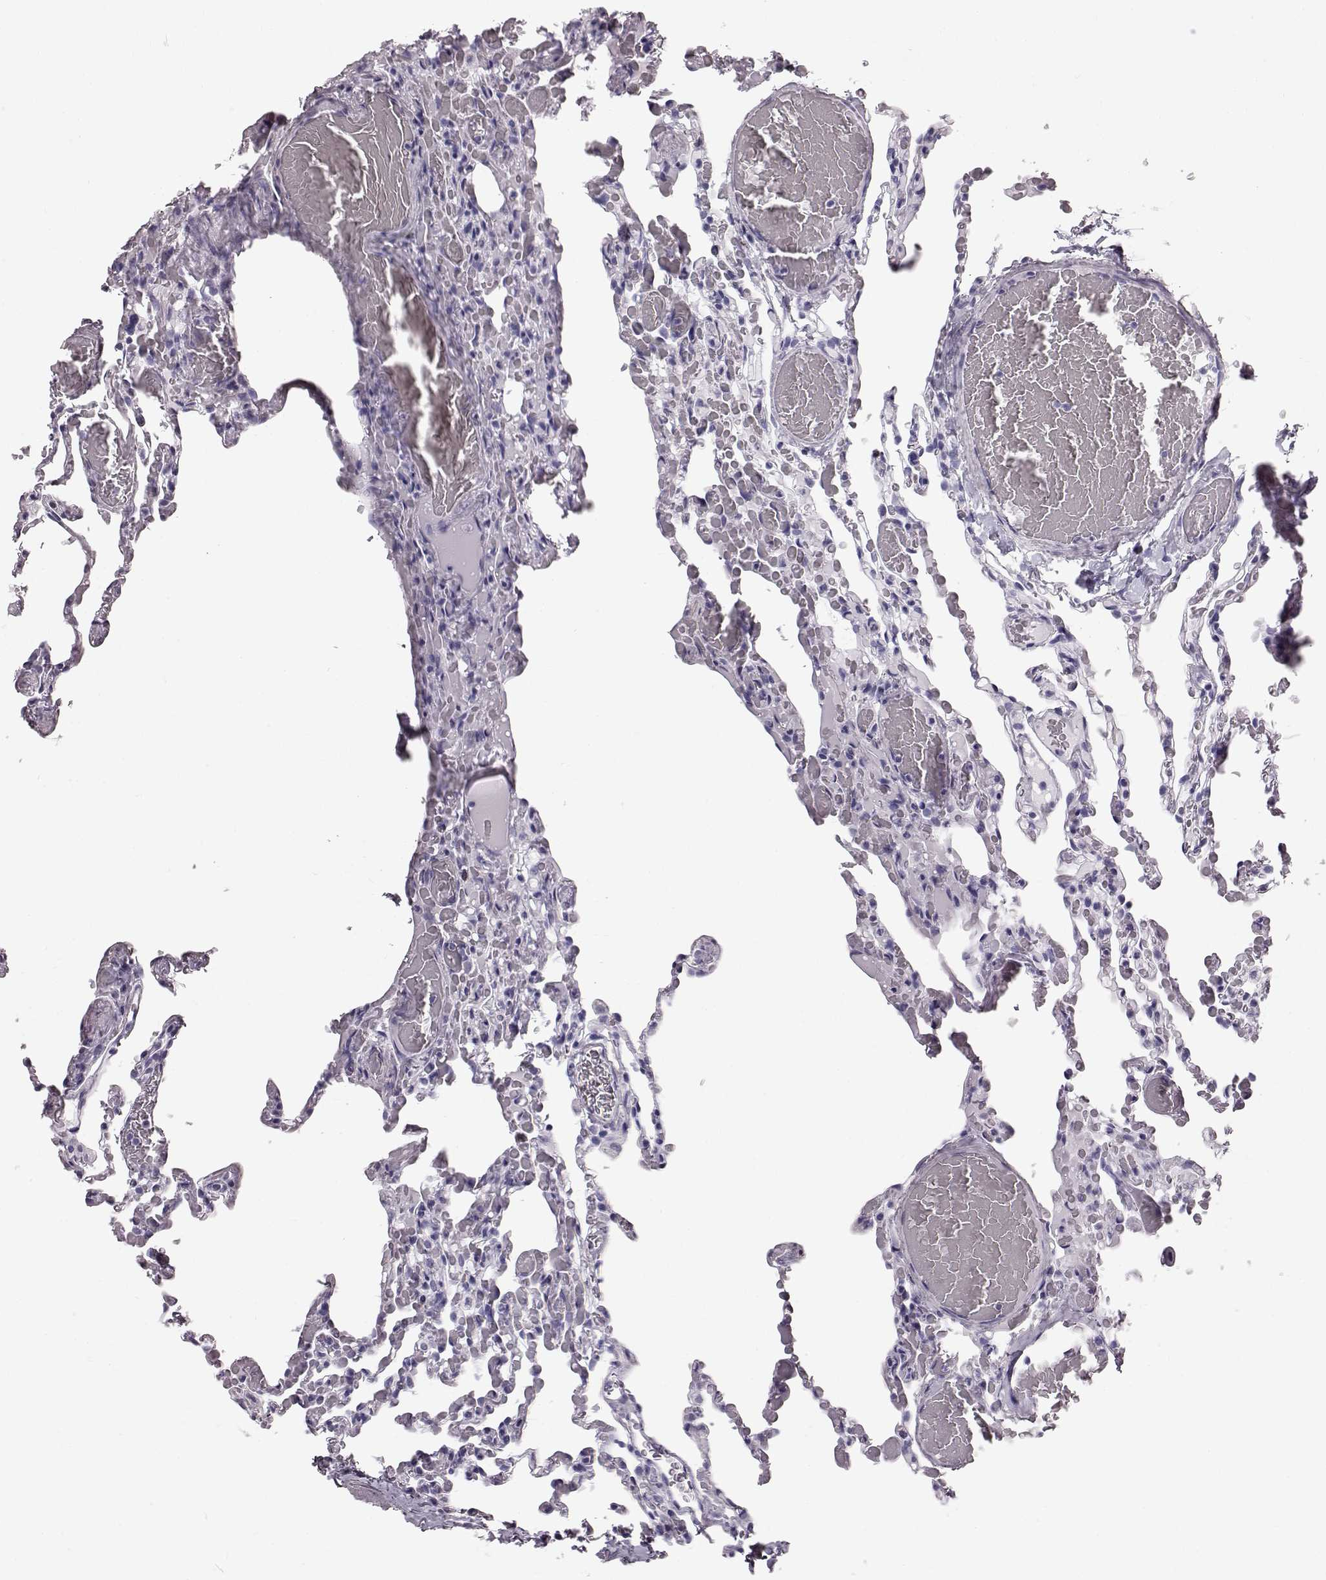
{"staining": {"intensity": "negative", "quantity": "none", "location": "none"}, "tissue": "lung", "cell_type": "Alveolar cells", "image_type": "normal", "snomed": [{"axis": "morphology", "description": "Normal tissue, NOS"}, {"axis": "topography", "description": "Lung"}], "caption": "A micrograph of lung stained for a protein demonstrates no brown staining in alveolar cells. The staining was performed using DAB to visualize the protein expression in brown, while the nuclei were stained in blue with hematoxylin (Magnification: 20x).", "gene": "TCHHL1", "patient": {"sex": "female", "age": 43}}